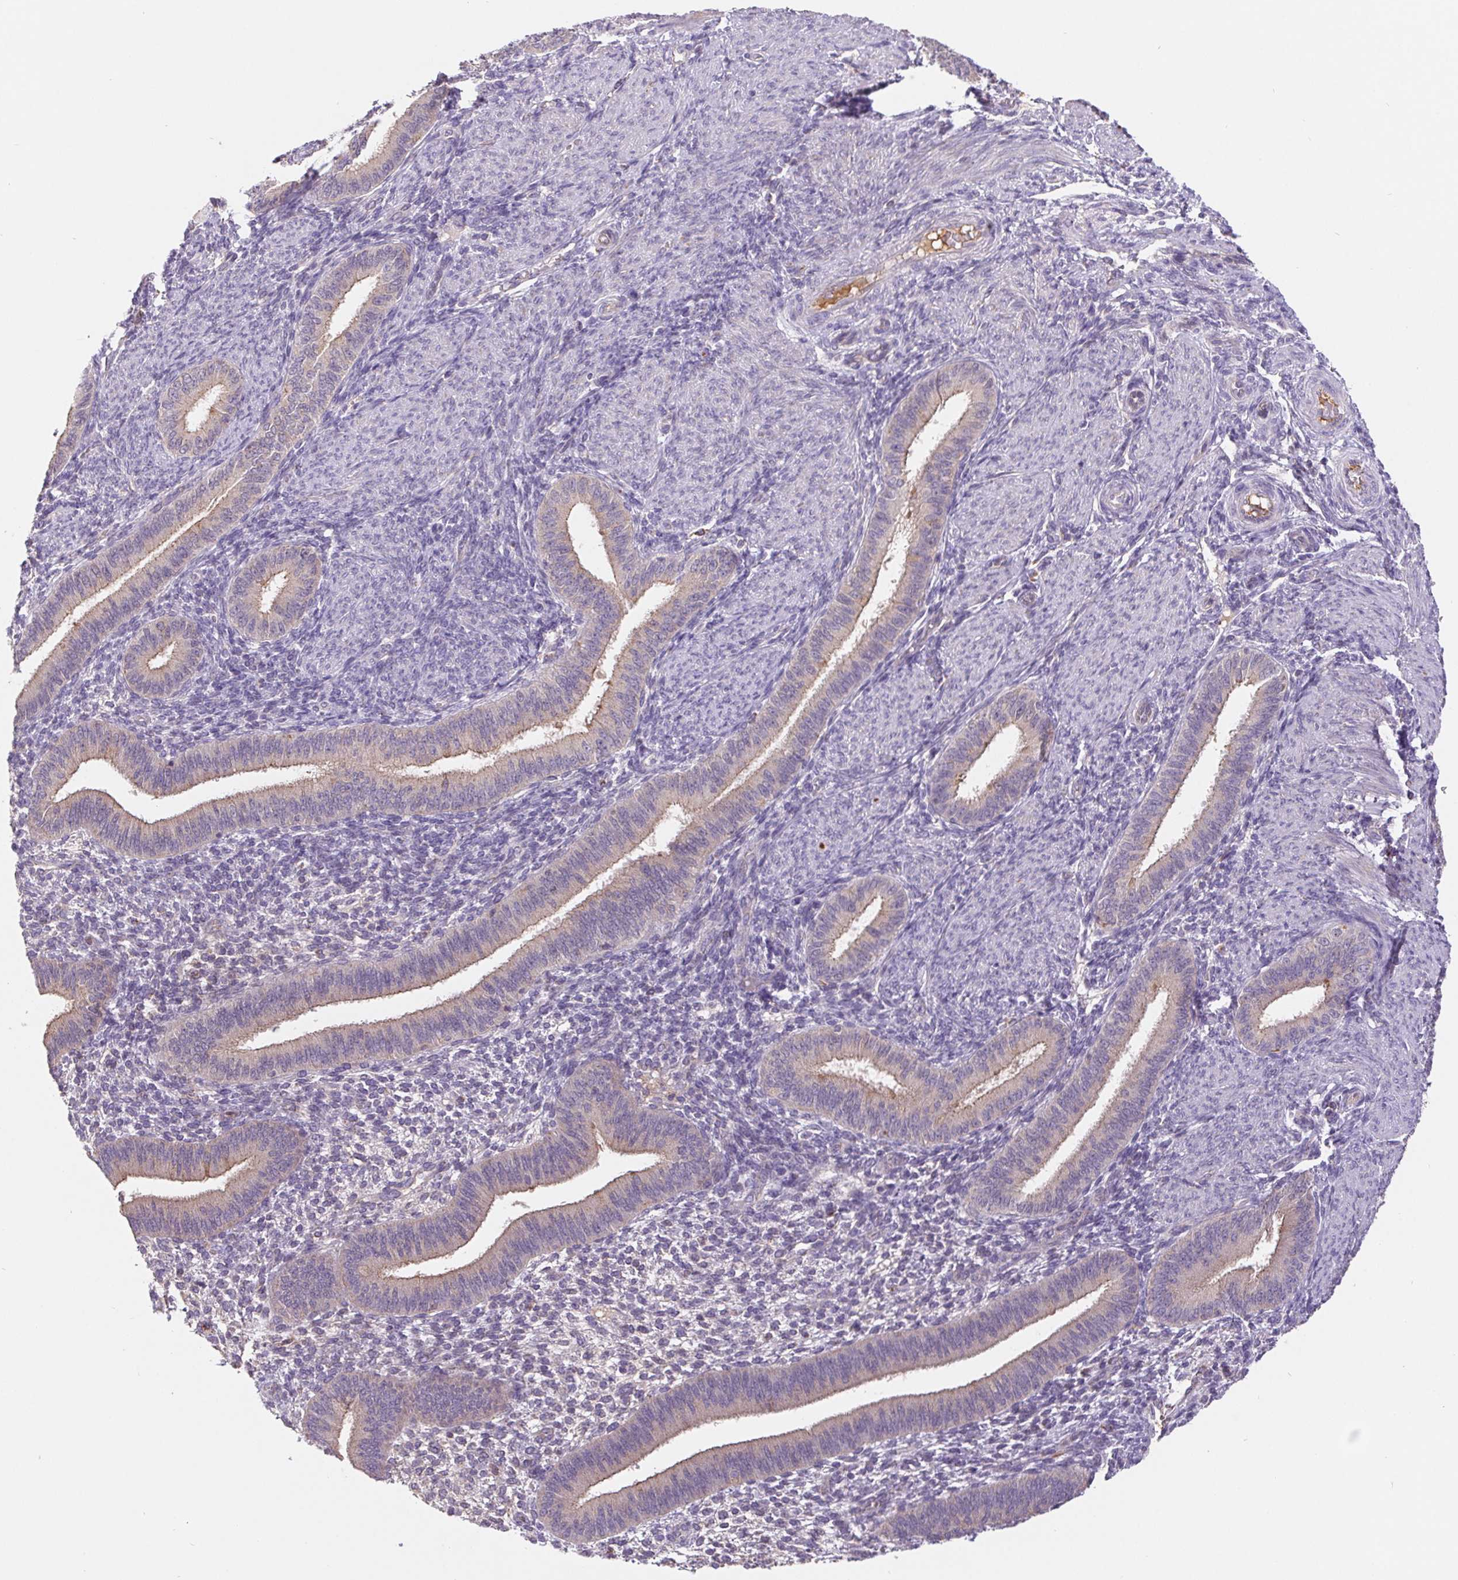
{"staining": {"intensity": "negative", "quantity": "none", "location": "none"}, "tissue": "endometrium", "cell_type": "Cells in endometrial stroma", "image_type": "normal", "snomed": [{"axis": "morphology", "description": "Normal tissue, NOS"}, {"axis": "topography", "description": "Endometrium"}], "caption": "Cells in endometrial stroma show no significant staining in unremarkable endometrium. (Stains: DAB (3,3'-diaminobenzidine) immunohistochemistry with hematoxylin counter stain, Microscopy: brightfield microscopy at high magnification).", "gene": "EMC6", "patient": {"sex": "female", "age": 39}}